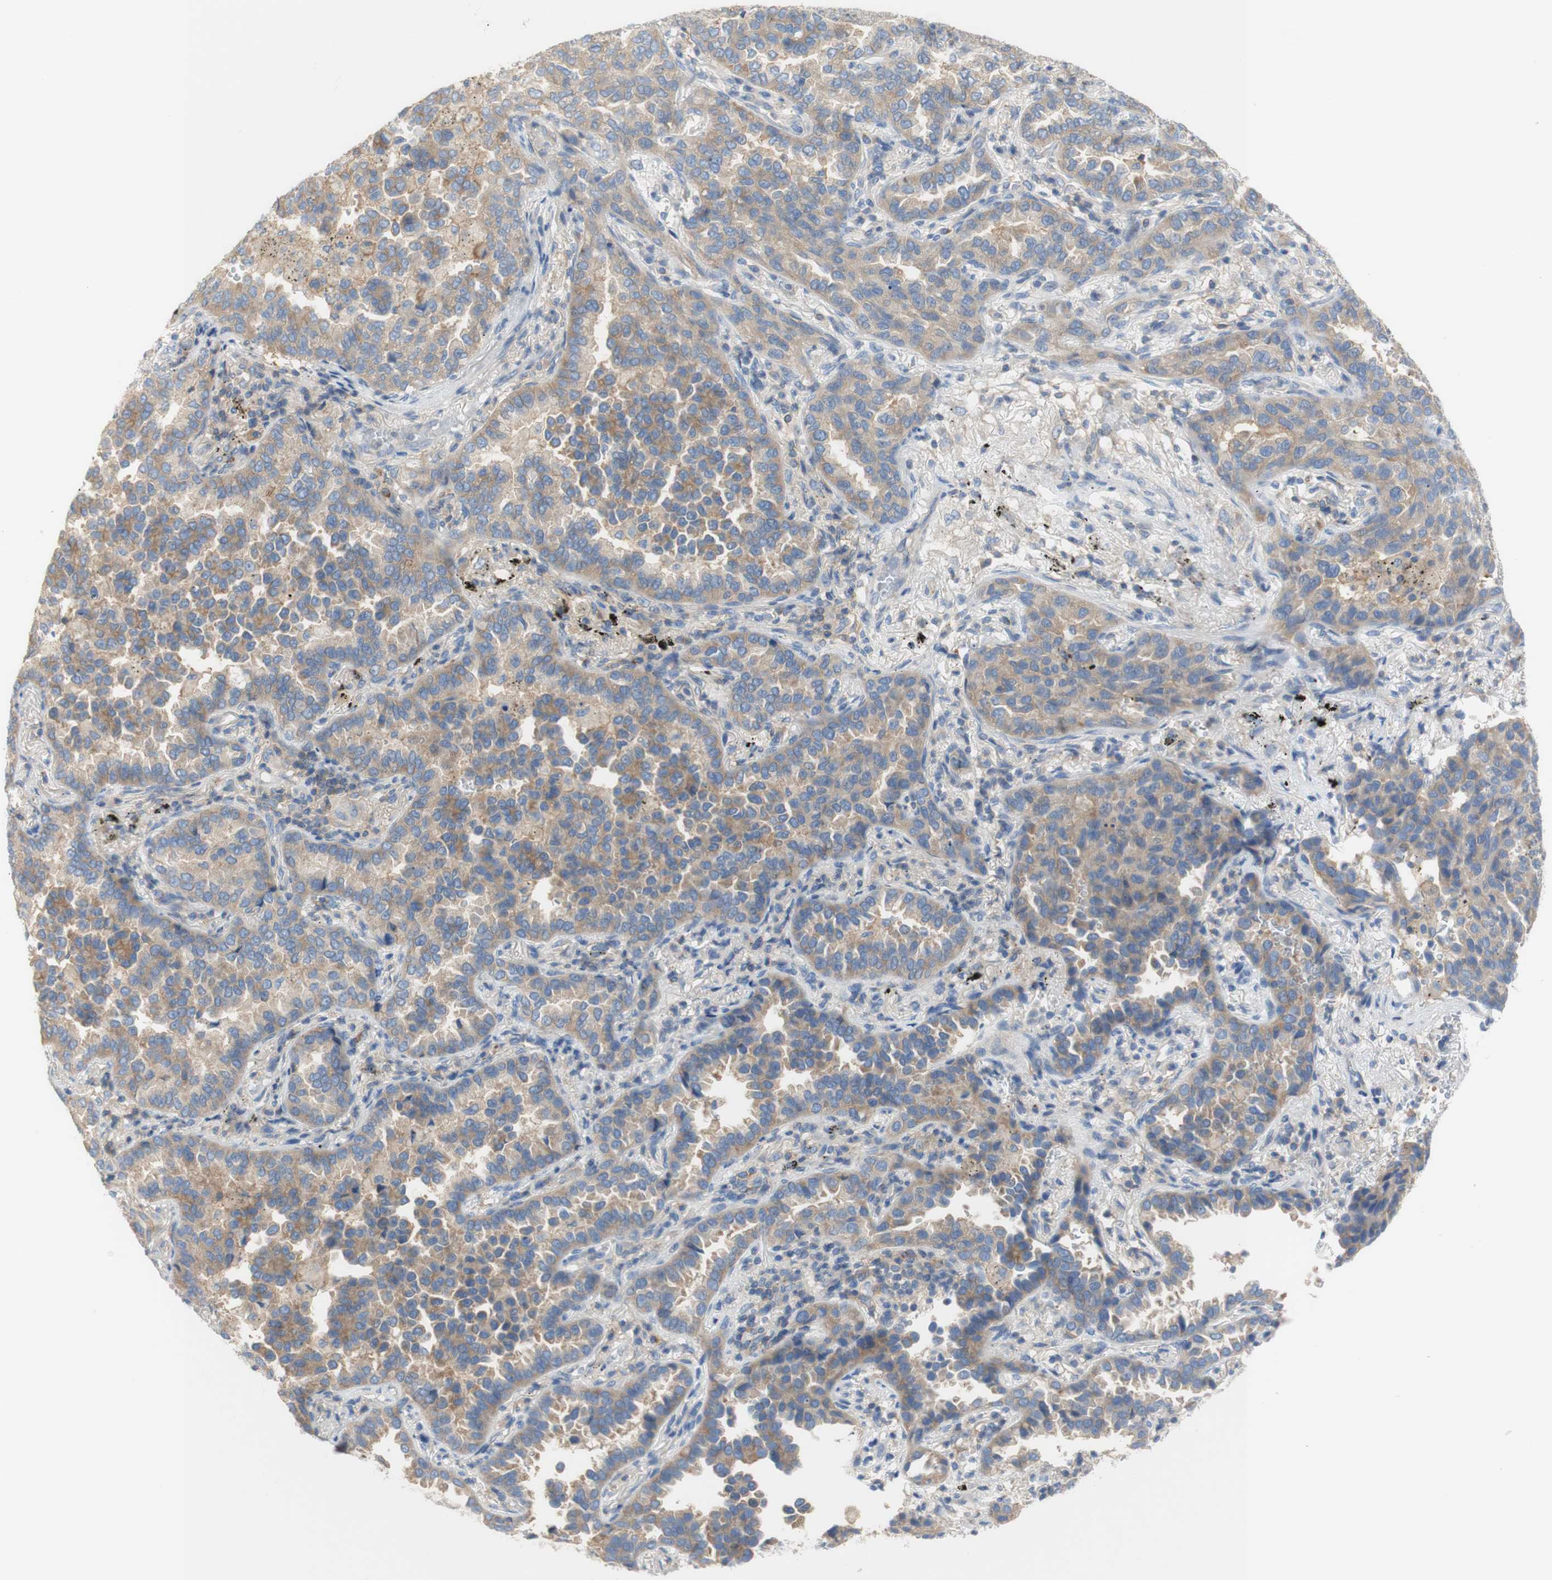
{"staining": {"intensity": "weak", "quantity": ">75%", "location": "cytoplasmic/membranous"}, "tissue": "lung cancer", "cell_type": "Tumor cells", "image_type": "cancer", "snomed": [{"axis": "morphology", "description": "Normal tissue, NOS"}, {"axis": "morphology", "description": "Adenocarcinoma, NOS"}, {"axis": "topography", "description": "Lung"}], "caption": "A photomicrograph of lung adenocarcinoma stained for a protein displays weak cytoplasmic/membranous brown staining in tumor cells. Using DAB (brown) and hematoxylin (blue) stains, captured at high magnification using brightfield microscopy.", "gene": "ATP2B1", "patient": {"sex": "male", "age": 59}}